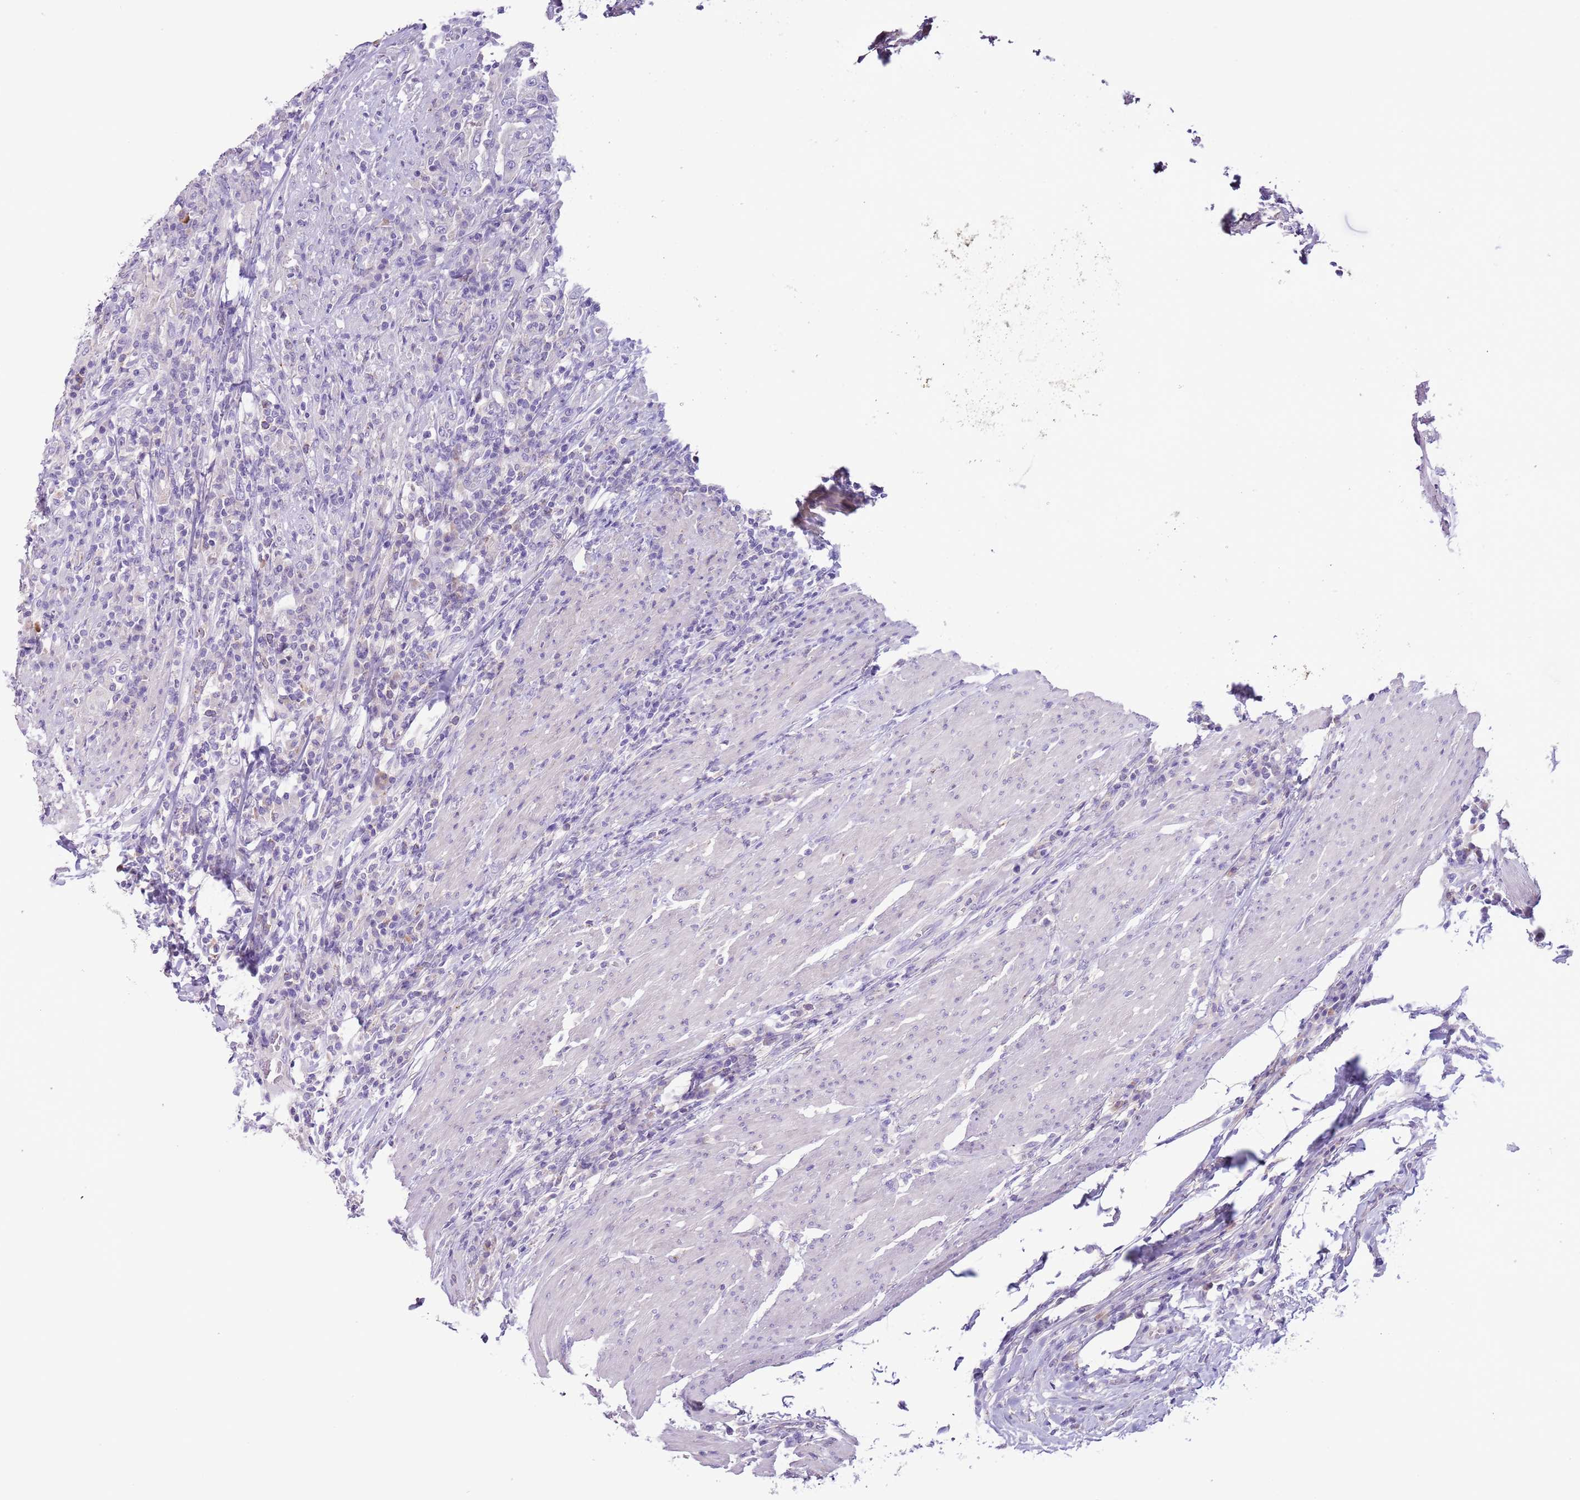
{"staining": {"intensity": "negative", "quantity": "none", "location": "none"}, "tissue": "urothelial cancer", "cell_type": "Tumor cells", "image_type": "cancer", "snomed": [{"axis": "morphology", "description": "Urothelial carcinoma, High grade"}, {"axis": "topography", "description": "Urinary bladder"}], "caption": "Tumor cells are negative for brown protein staining in high-grade urothelial carcinoma. (Brightfield microscopy of DAB IHC at high magnification).", "gene": "ZNF697", "patient": {"sex": "male", "age": 61}}